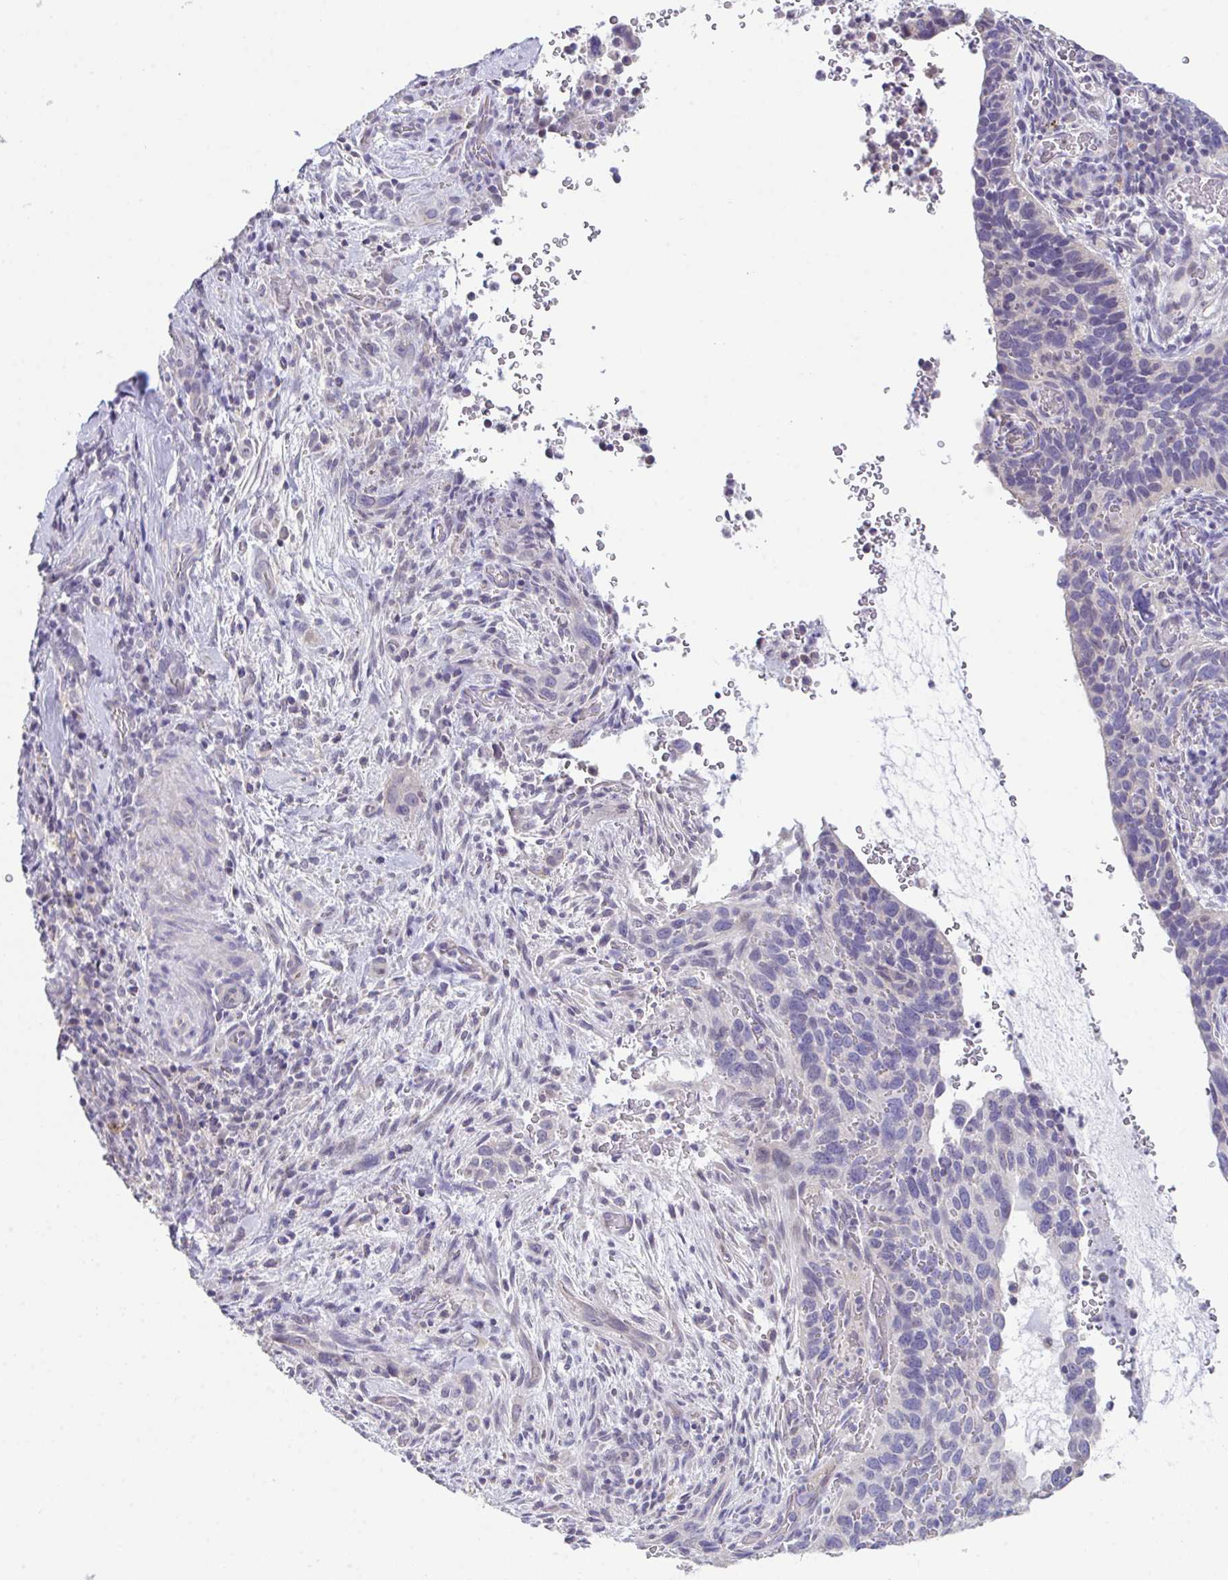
{"staining": {"intensity": "negative", "quantity": "none", "location": "none"}, "tissue": "cervical cancer", "cell_type": "Tumor cells", "image_type": "cancer", "snomed": [{"axis": "morphology", "description": "Squamous cell carcinoma, NOS"}, {"axis": "topography", "description": "Cervix"}], "caption": "DAB (3,3'-diaminobenzidine) immunohistochemical staining of cervical cancer displays no significant expression in tumor cells. (DAB (3,3'-diaminobenzidine) IHC visualized using brightfield microscopy, high magnification).", "gene": "ATP6V0D2", "patient": {"sex": "female", "age": 51}}